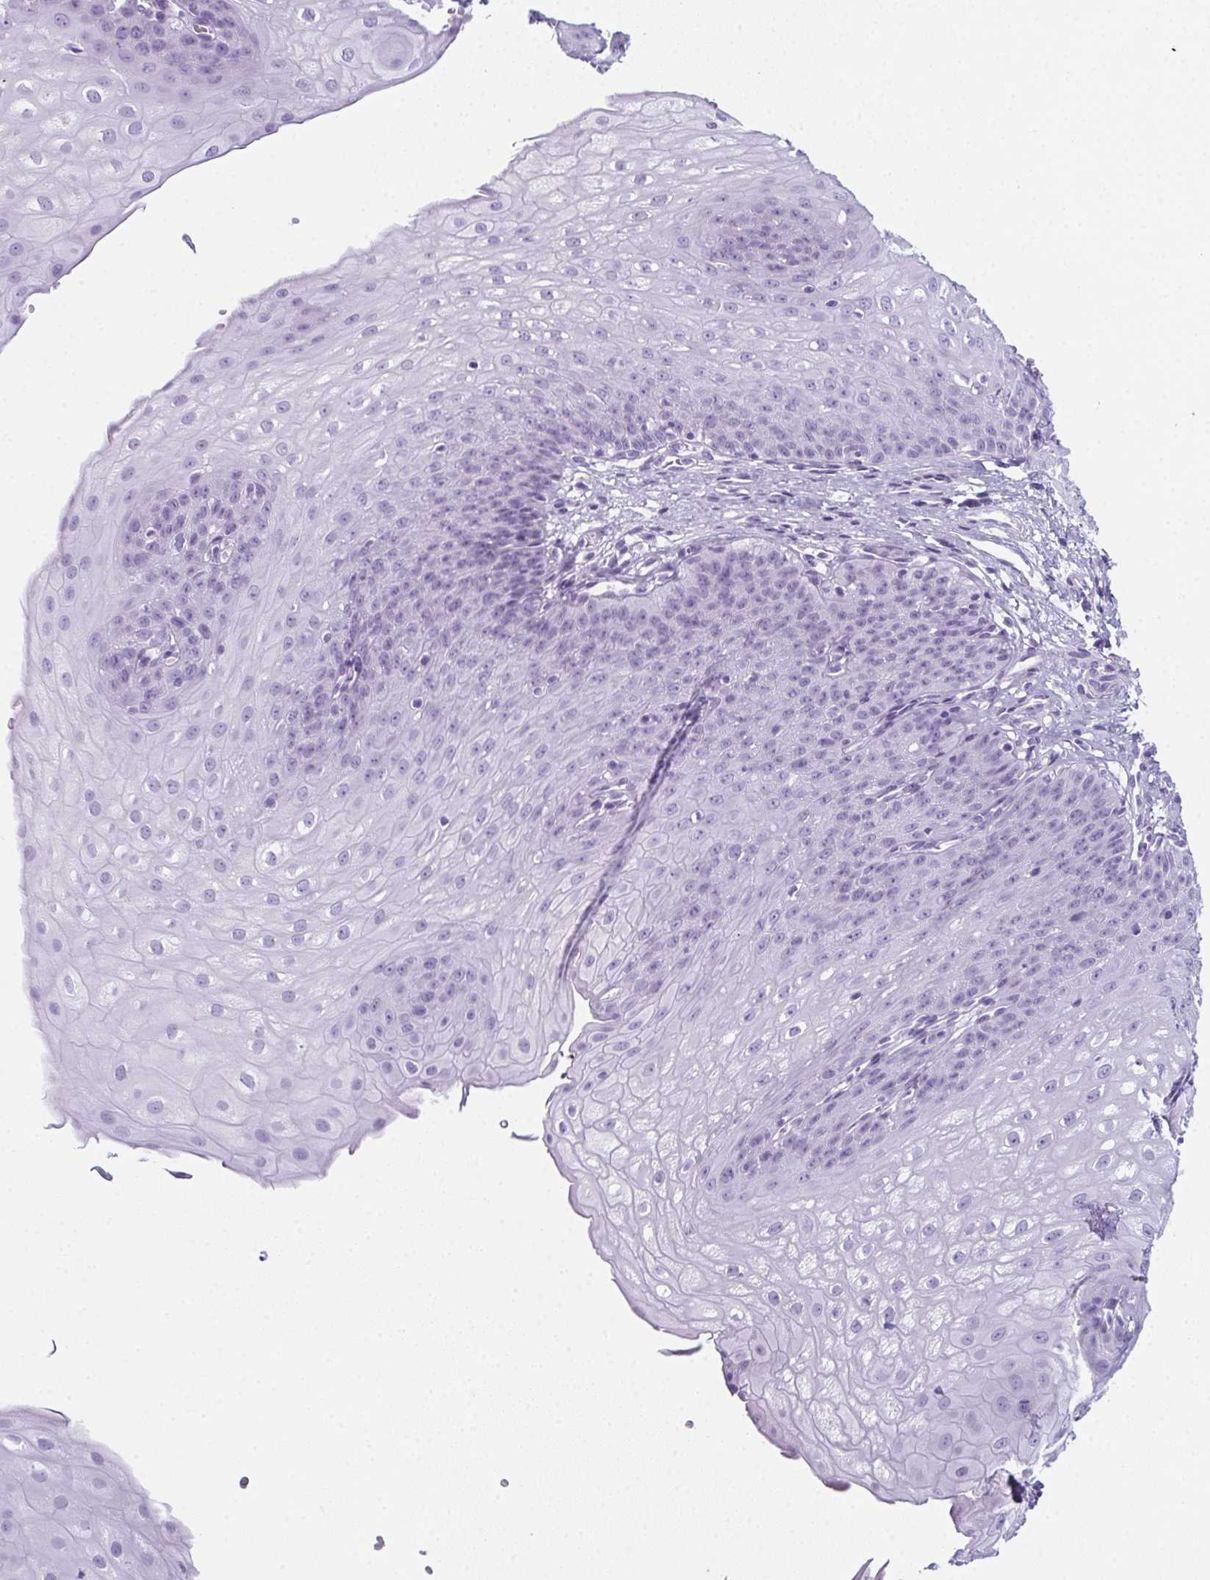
{"staining": {"intensity": "negative", "quantity": "none", "location": "none"}, "tissue": "esophagus", "cell_type": "Squamous epithelial cells", "image_type": "normal", "snomed": [{"axis": "morphology", "description": "Normal tissue, NOS"}, {"axis": "topography", "description": "Esophagus"}], "caption": "A micrograph of human esophagus is negative for staining in squamous epithelial cells. (DAB IHC, high magnification).", "gene": "ENKUR", "patient": {"sex": "male", "age": 71}}